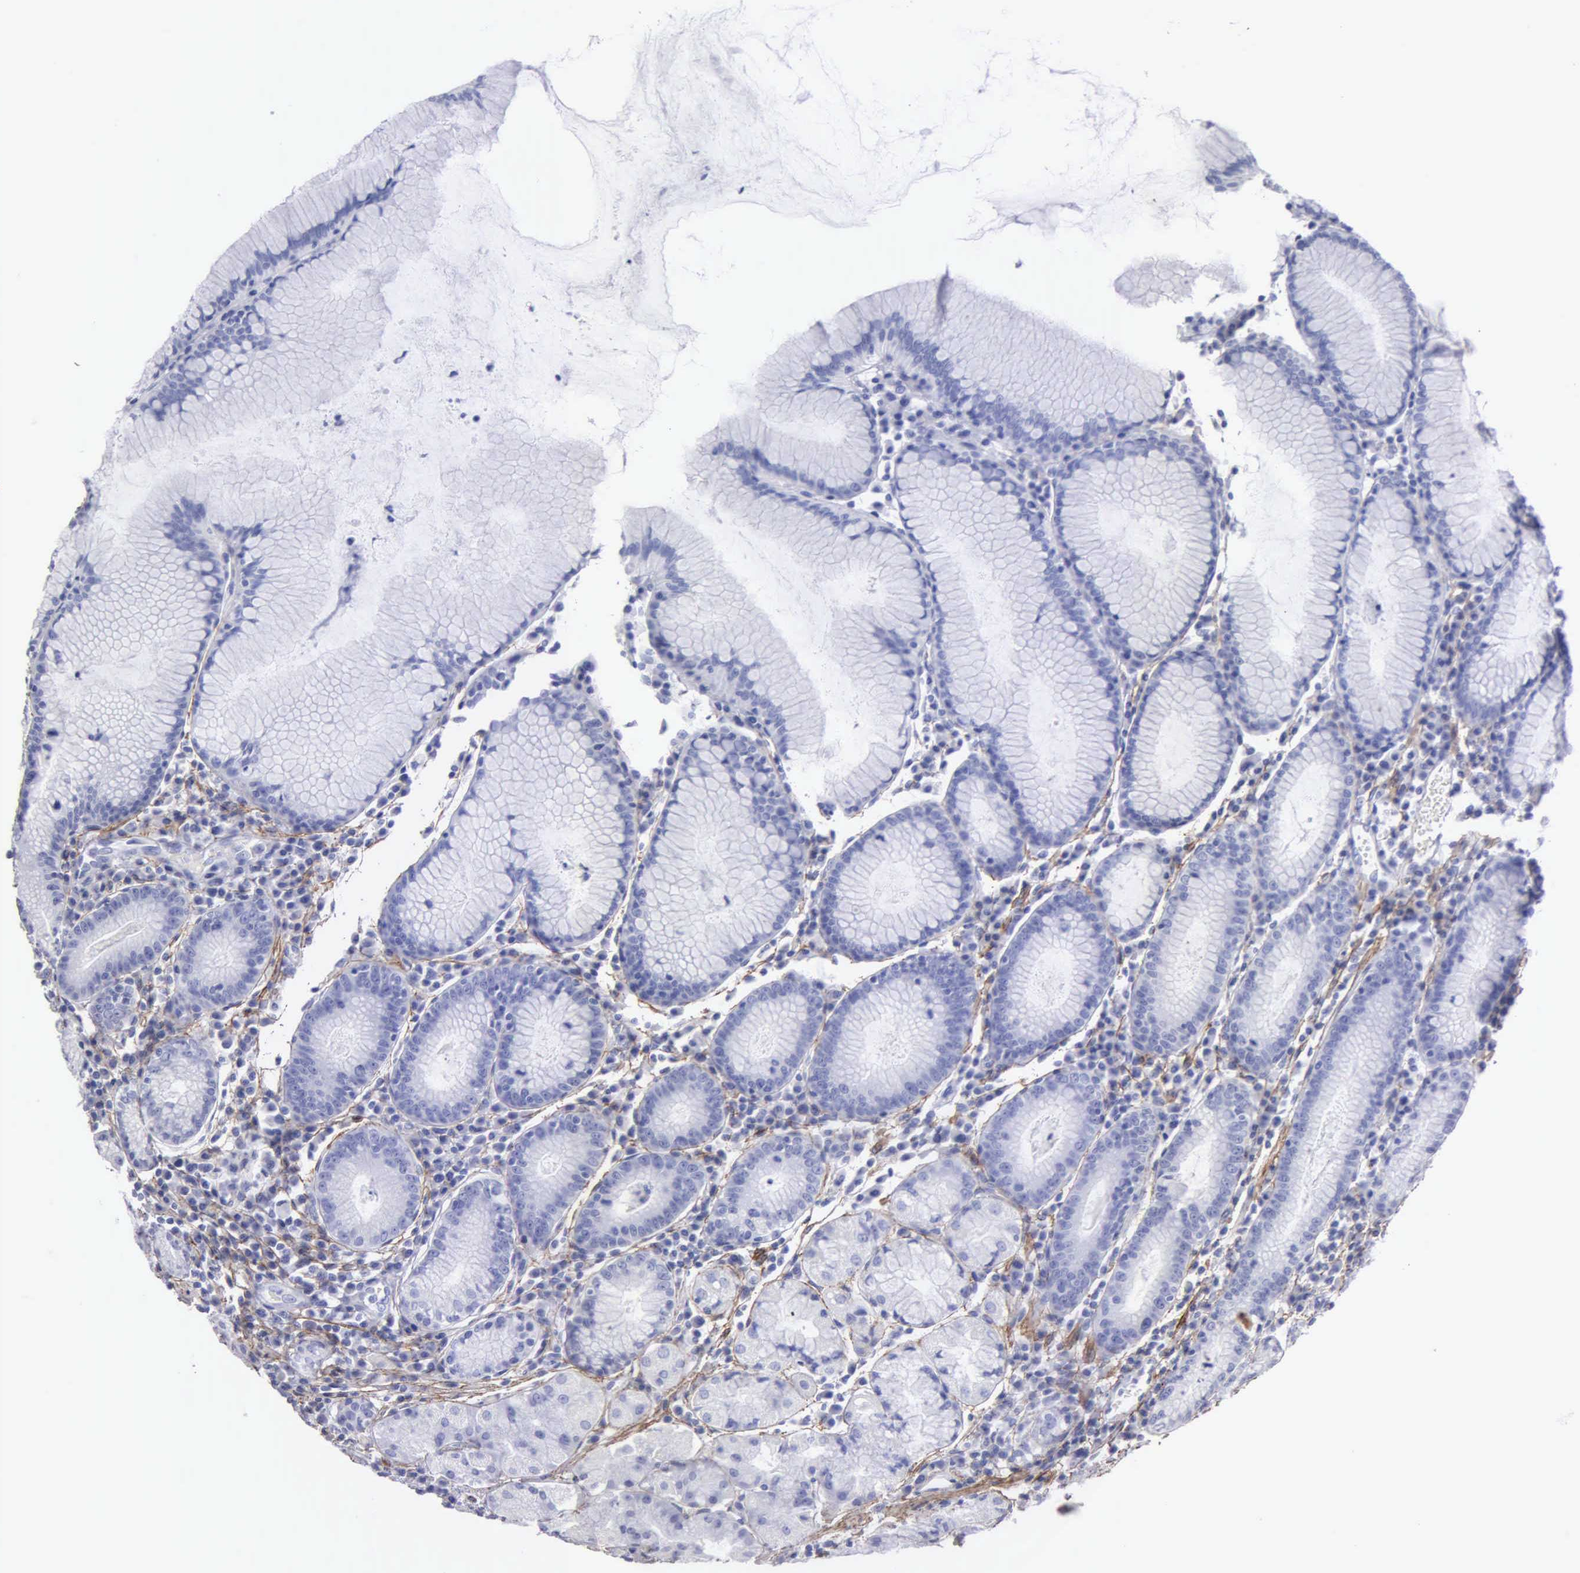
{"staining": {"intensity": "negative", "quantity": "none", "location": "none"}, "tissue": "stomach", "cell_type": "Glandular cells", "image_type": "normal", "snomed": [{"axis": "morphology", "description": "Normal tissue, NOS"}, {"axis": "topography", "description": "Stomach, lower"}], "caption": "The histopathology image demonstrates no significant staining in glandular cells of stomach.", "gene": "FBLN5", "patient": {"sex": "female", "age": 43}}